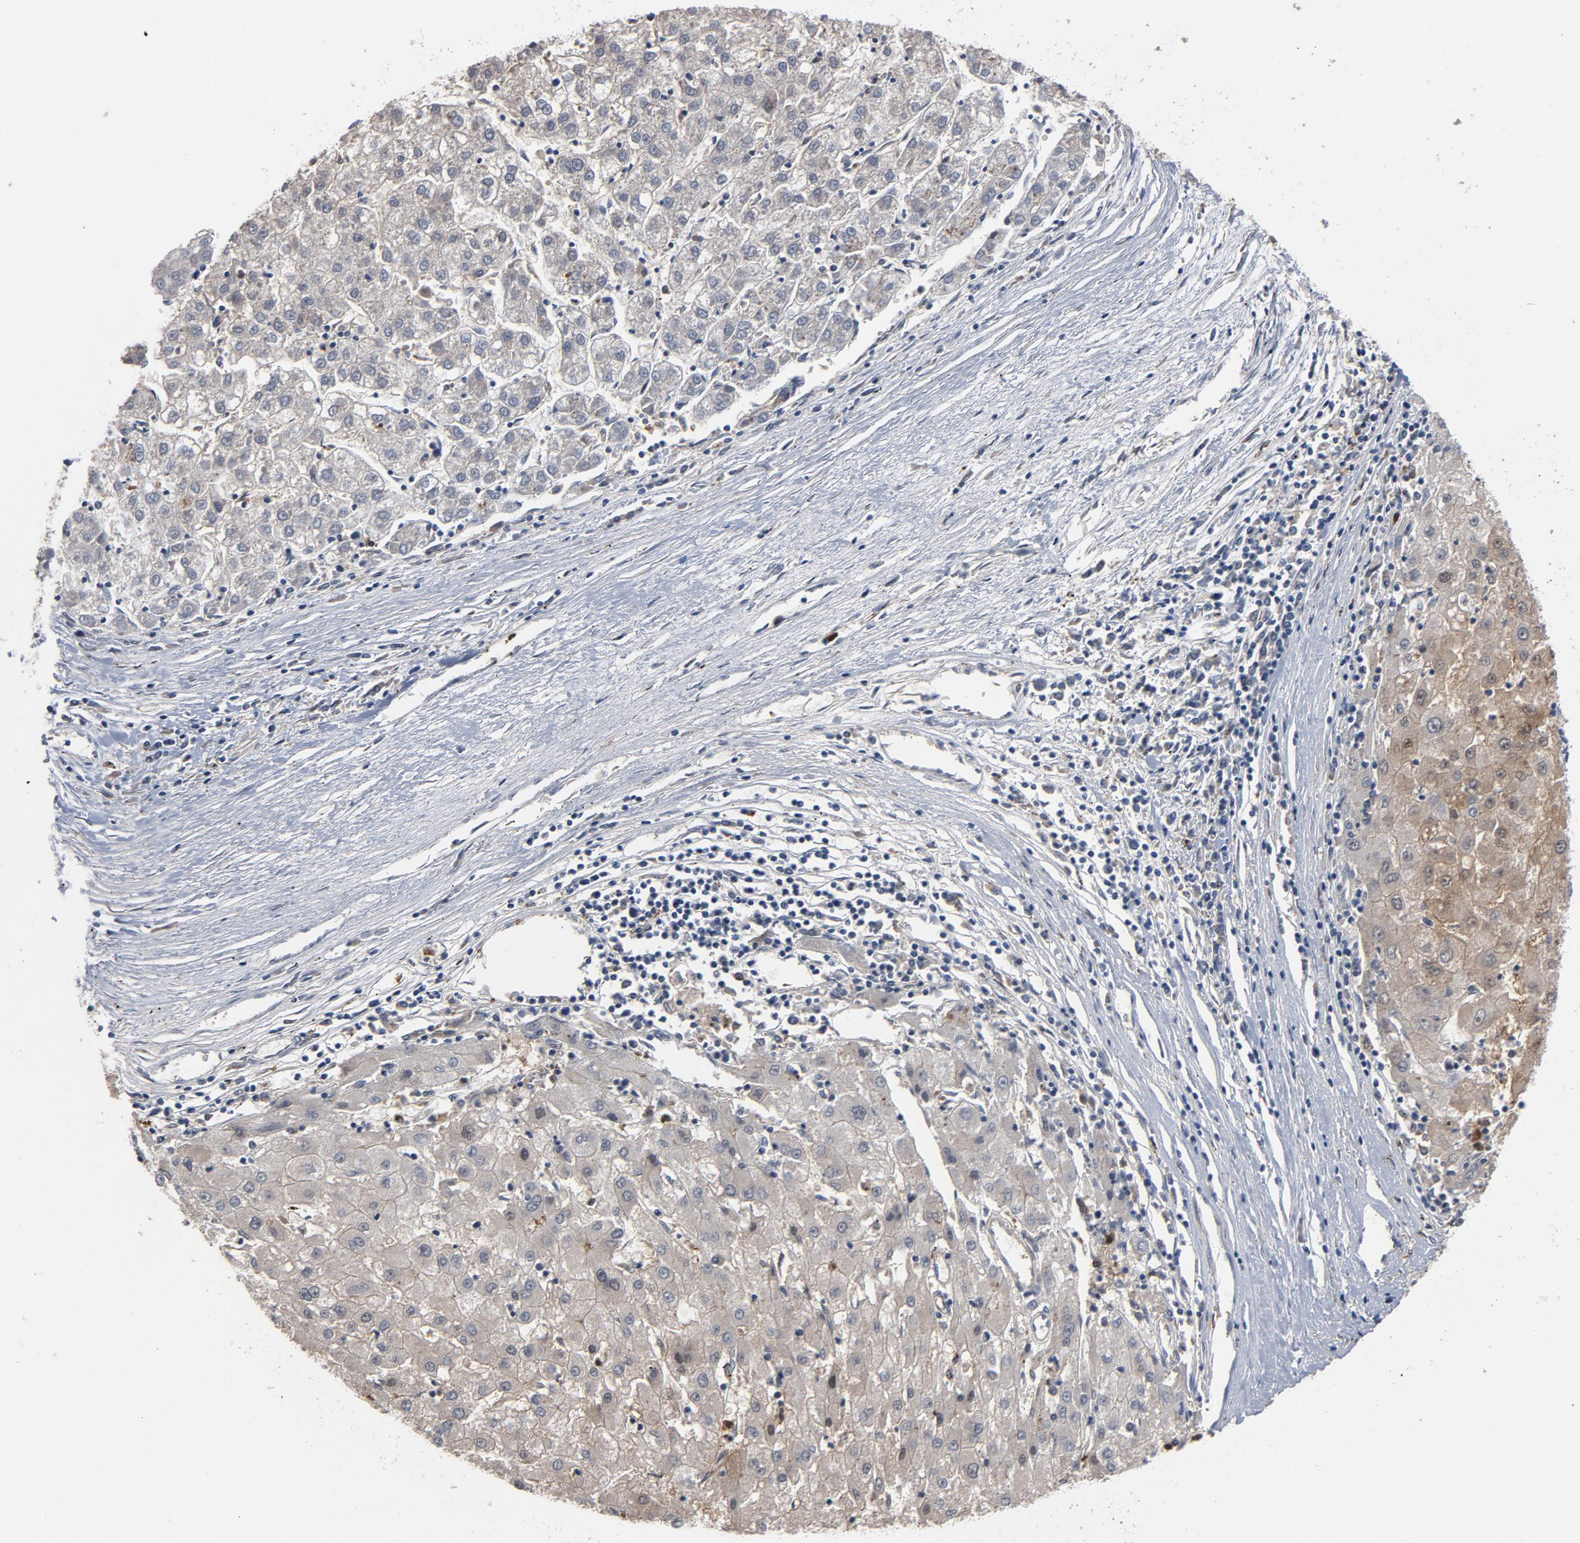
{"staining": {"intensity": "negative", "quantity": "none", "location": "none"}, "tissue": "liver cancer", "cell_type": "Tumor cells", "image_type": "cancer", "snomed": [{"axis": "morphology", "description": "Carcinoma, Hepatocellular, NOS"}, {"axis": "topography", "description": "Liver"}], "caption": "This photomicrograph is of liver cancer stained with immunohistochemistry to label a protein in brown with the nuclei are counter-stained blue. There is no positivity in tumor cells. Brightfield microscopy of IHC stained with DAB (brown) and hematoxylin (blue), captured at high magnification.", "gene": "RTL5", "patient": {"sex": "male", "age": 72}}